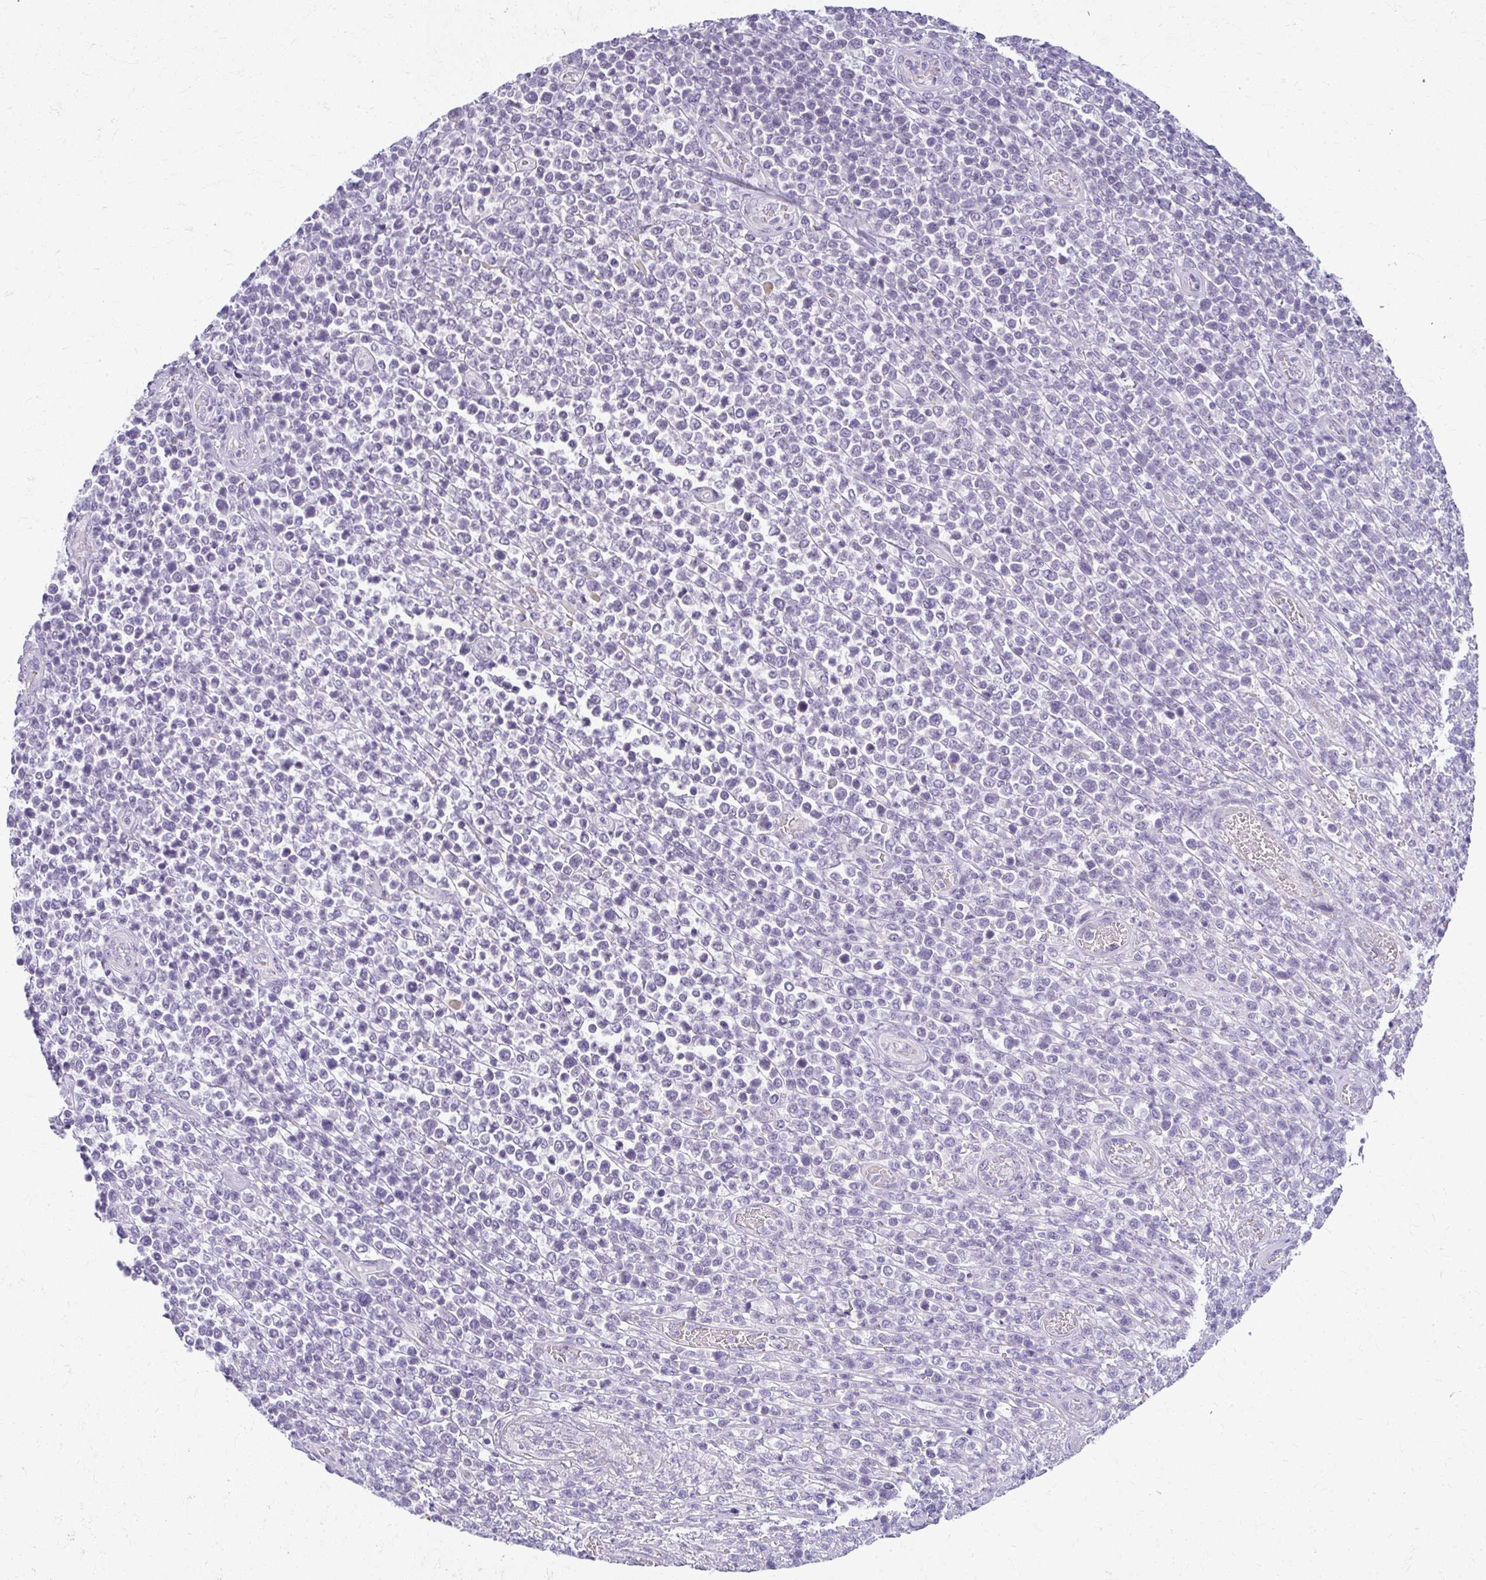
{"staining": {"intensity": "negative", "quantity": "none", "location": "none"}, "tissue": "lymphoma", "cell_type": "Tumor cells", "image_type": "cancer", "snomed": [{"axis": "morphology", "description": "Malignant lymphoma, non-Hodgkin's type, High grade"}, {"axis": "topography", "description": "Soft tissue"}], "caption": "DAB (3,3'-diaminobenzidine) immunohistochemical staining of malignant lymphoma, non-Hodgkin's type (high-grade) shows no significant staining in tumor cells.", "gene": "TEX33", "patient": {"sex": "female", "age": 56}}